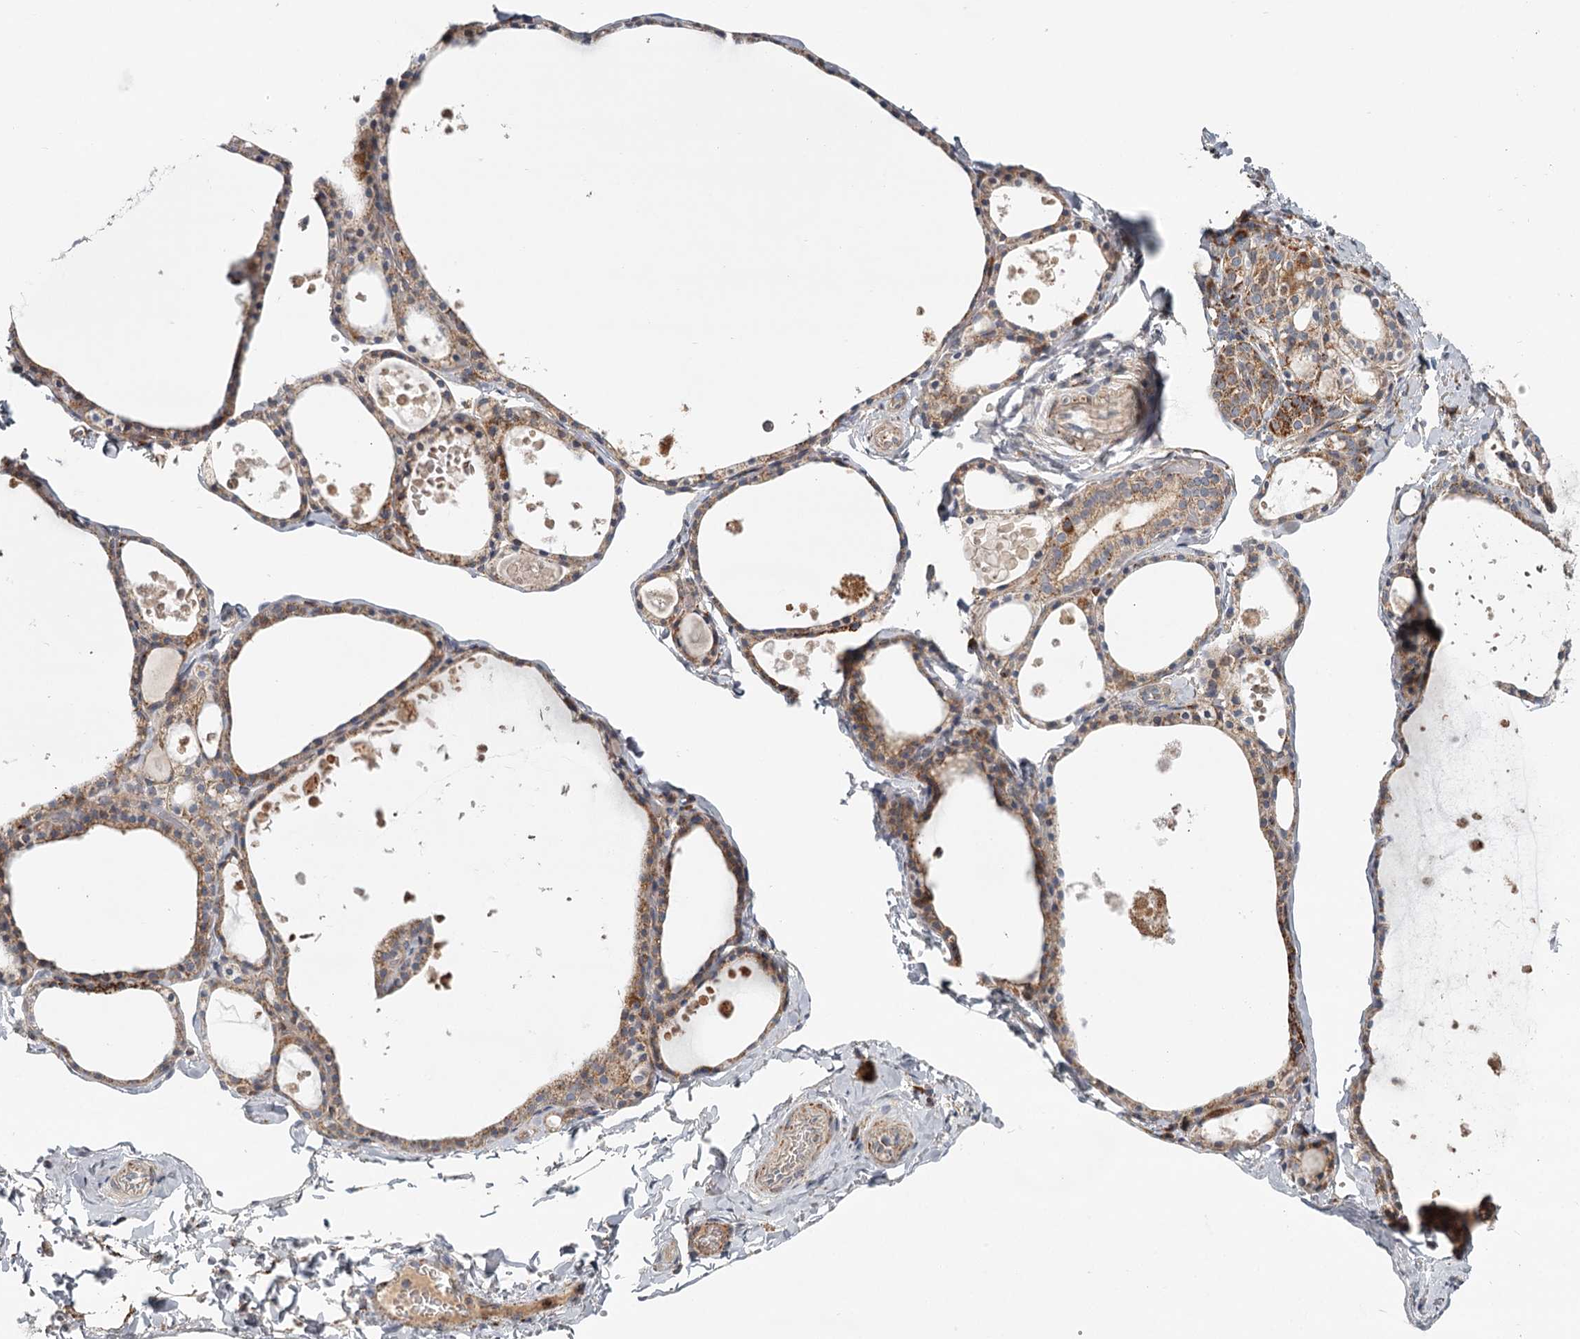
{"staining": {"intensity": "moderate", "quantity": ">75%", "location": "cytoplasmic/membranous"}, "tissue": "thyroid gland", "cell_type": "Glandular cells", "image_type": "normal", "snomed": [{"axis": "morphology", "description": "Normal tissue, NOS"}, {"axis": "topography", "description": "Thyroid gland"}], "caption": "Thyroid gland was stained to show a protein in brown. There is medium levels of moderate cytoplasmic/membranous expression in about >75% of glandular cells. (brown staining indicates protein expression, while blue staining denotes nuclei).", "gene": "CDC123", "patient": {"sex": "male", "age": 56}}